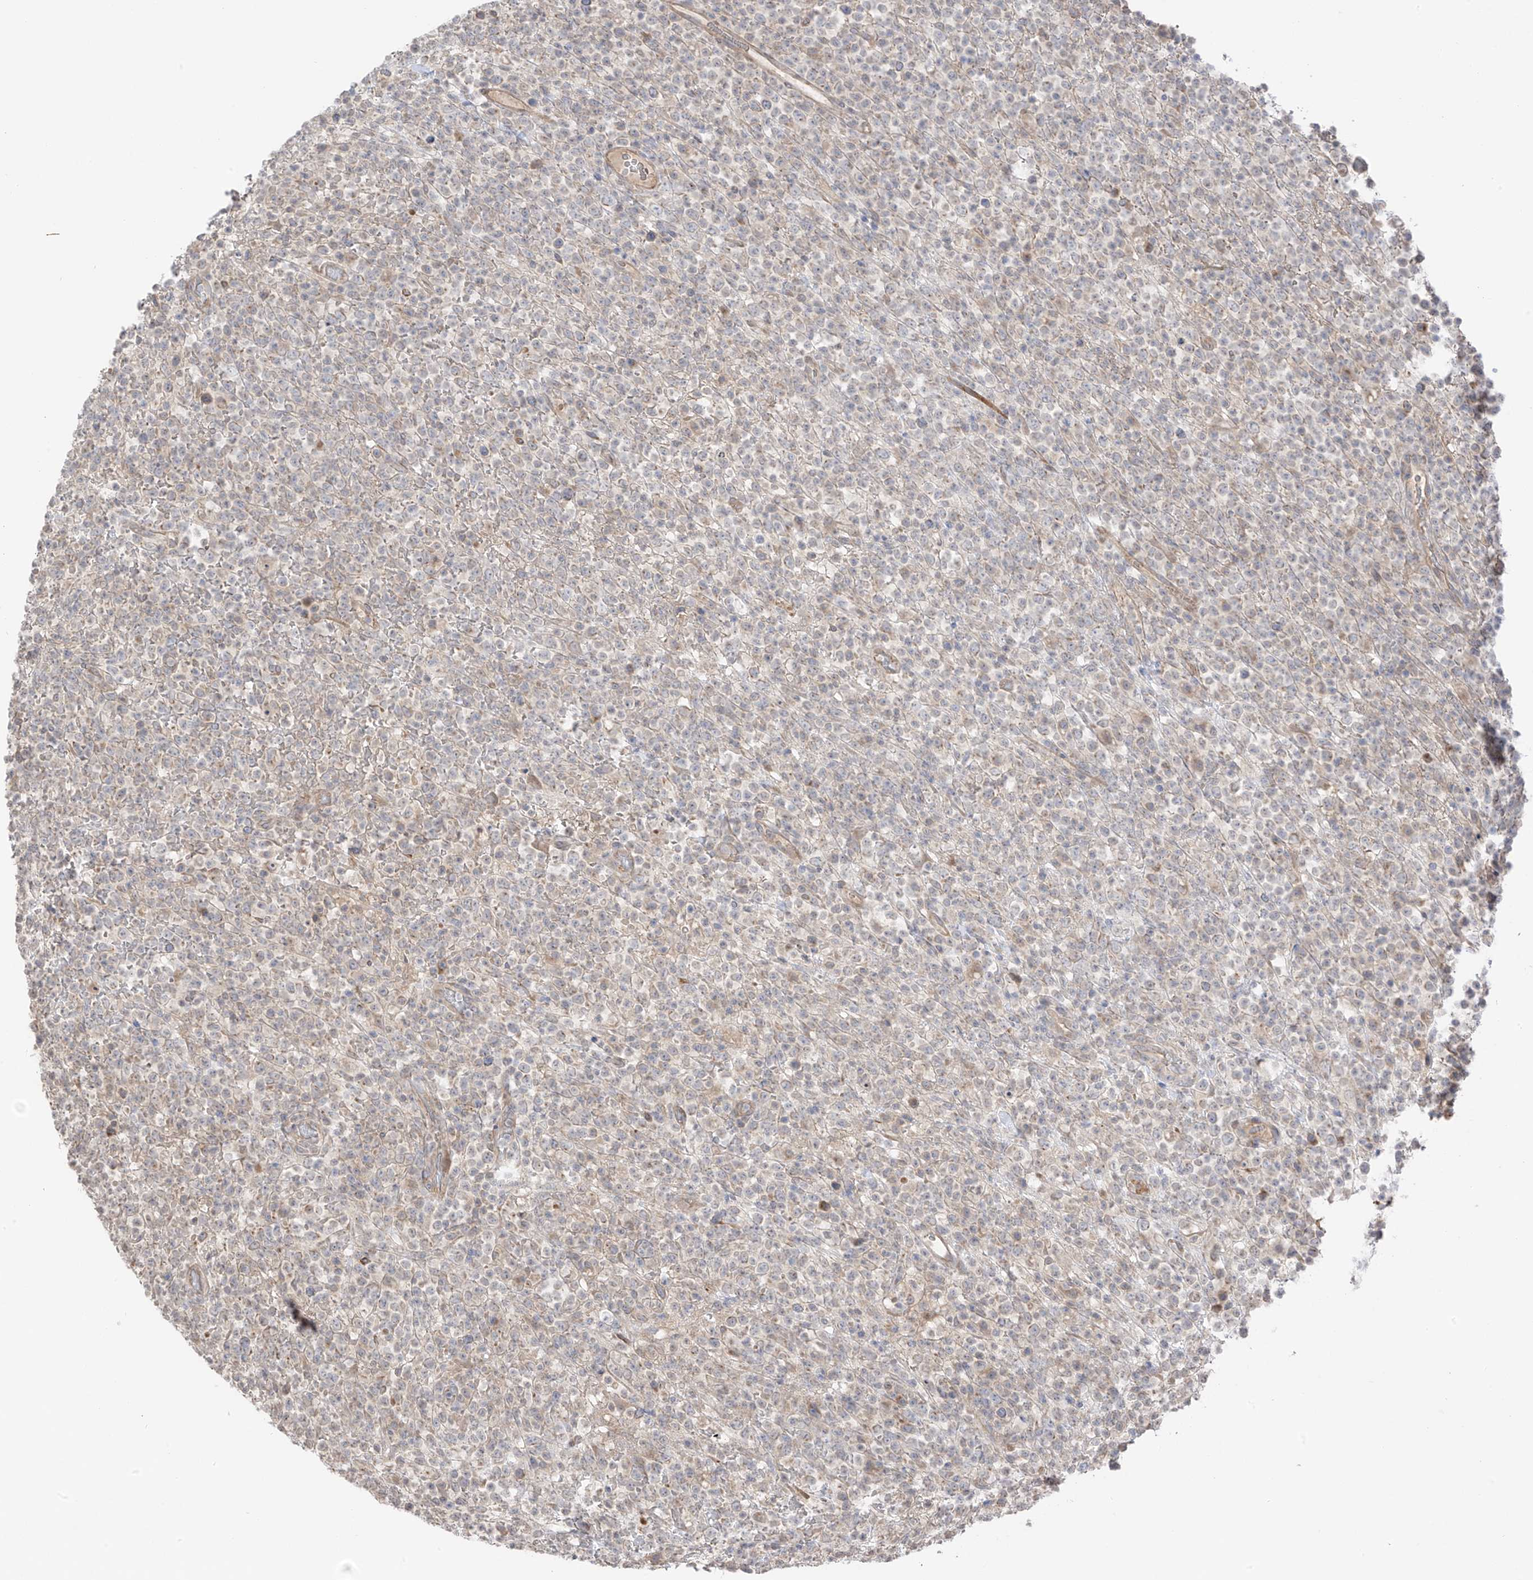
{"staining": {"intensity": "weak", "quantity": "25%-75%", "location": "cytoplasmic/membranous"}, "tissue": "lymphoma", "cell_type": "Tumor cells", "image_type": "cancer", "snomed": [{"axis": "morphology", "description": "Malignant lymphoma, non-Hodgkin's type, High grade"}, {"axis": "topography", "description": "Colon"}], "caption": "Immunohistochemical staining of human malignant lymphoma, non-Hodgkin's type (high-grade) displays weak cytoplasmic/membranous protein positivity in approximately 25%-75% of tumor cells. (Stains: DAB (3,3'-diaminobenzidine) in brown, nuclei in blue, Microscopy: brightfield microscopy at high magnification).", "gene": "NALCN", "patient": {"sex": "female", "age": 53}}